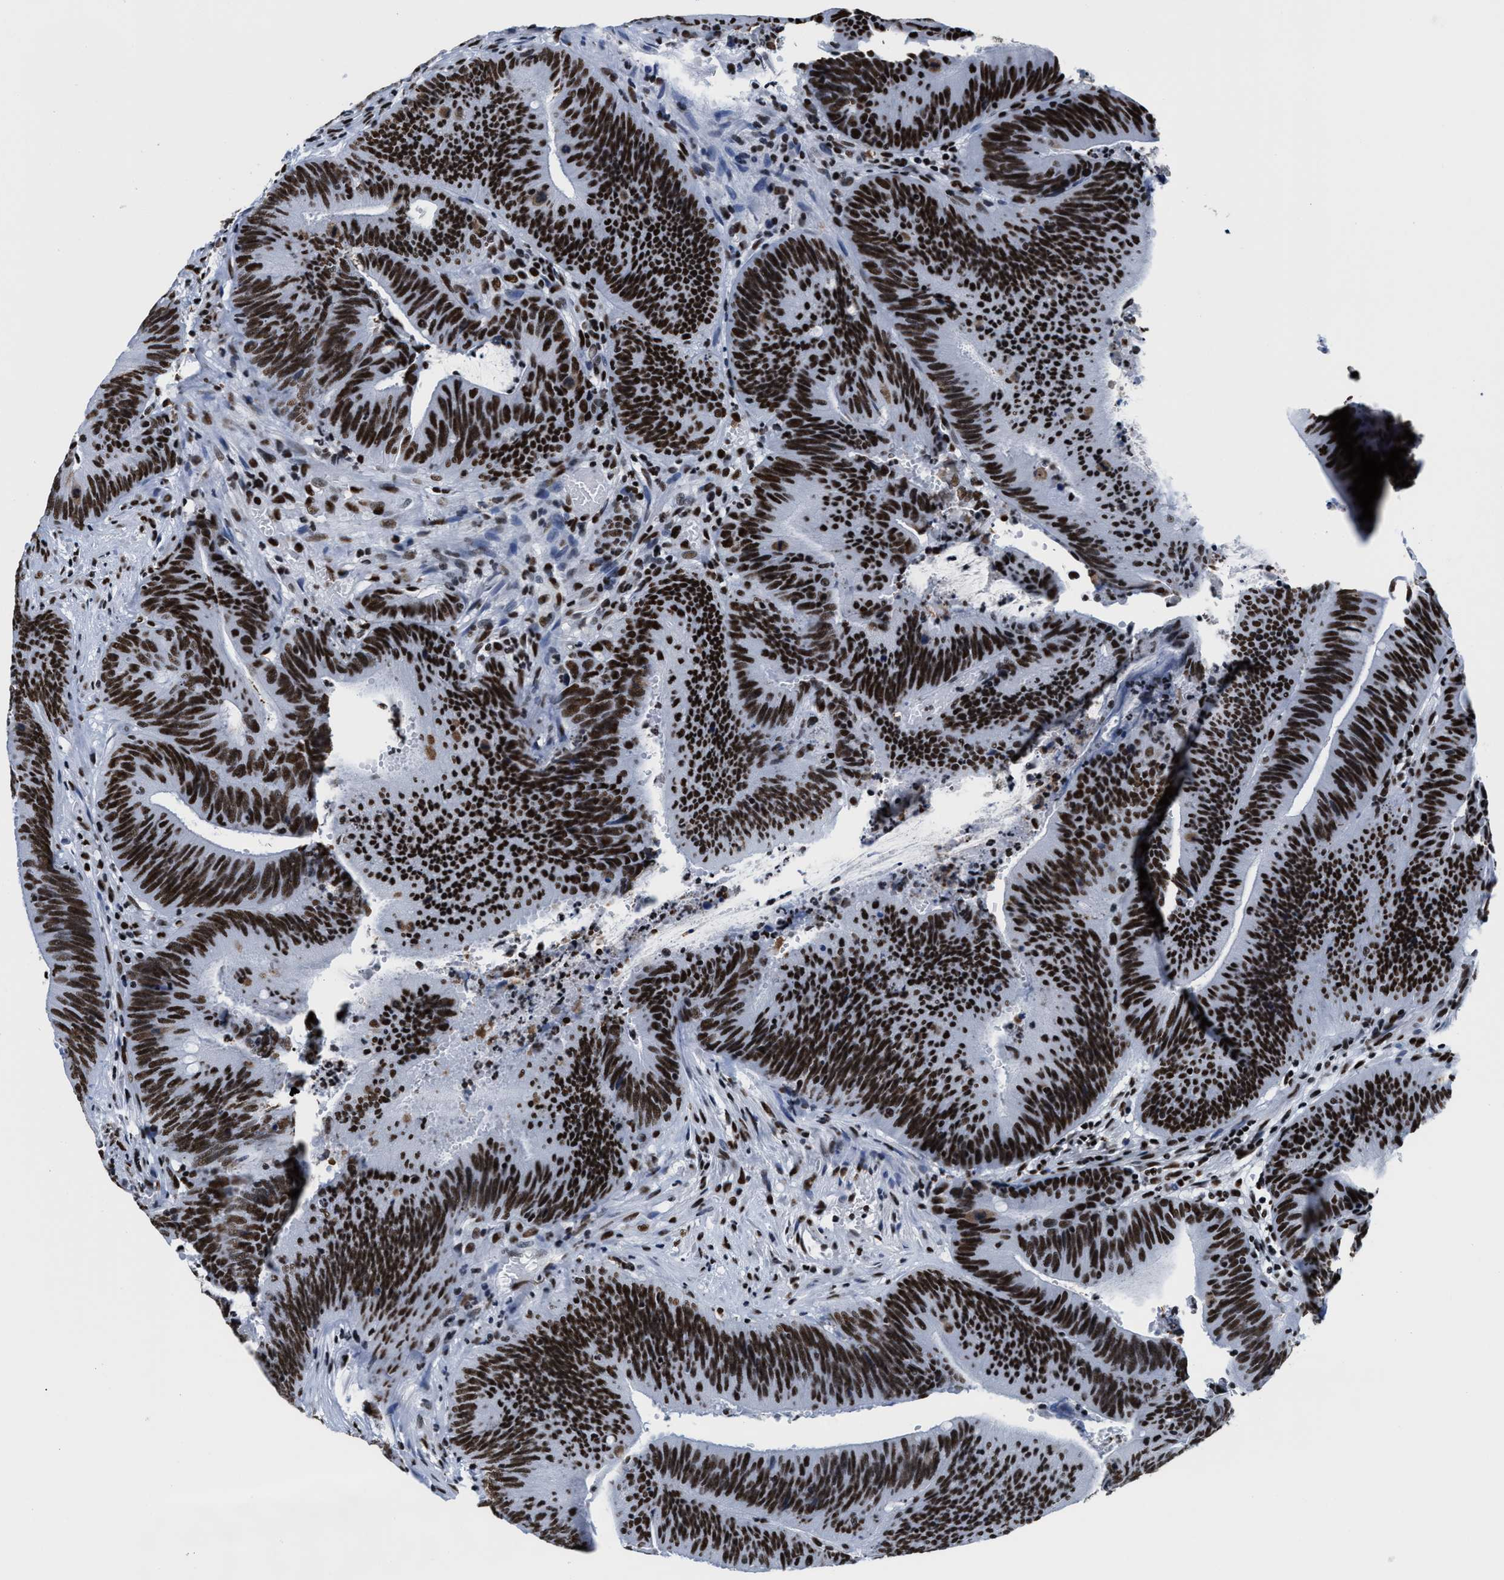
{"staining": {"intensity": "strong", "quantity": ">75%", "location": "nuclear"}, "tissue": "colorectal cancer", "cell_type": "Tumor cells", "image_type": "cancer", "snomed": [{"axis": "morphology", "description": "Normal tissue, NOS"}, {"axis": "morphology", "description": "Adenocarcinoma, NOS"}, {"axis": "topography", "description": "Rectum"}], "caption": "High-power microscopy captured an immunohistochemistry histopathology image of adenocarcinoma (colorectal), revealing strong nuclear staining in about >75% of tumor cells. (Brightfield microscopy of DAB IHC at high magnification).", "gene": "SMARCC2", "patient": {"sex": "female", "age": 66}}